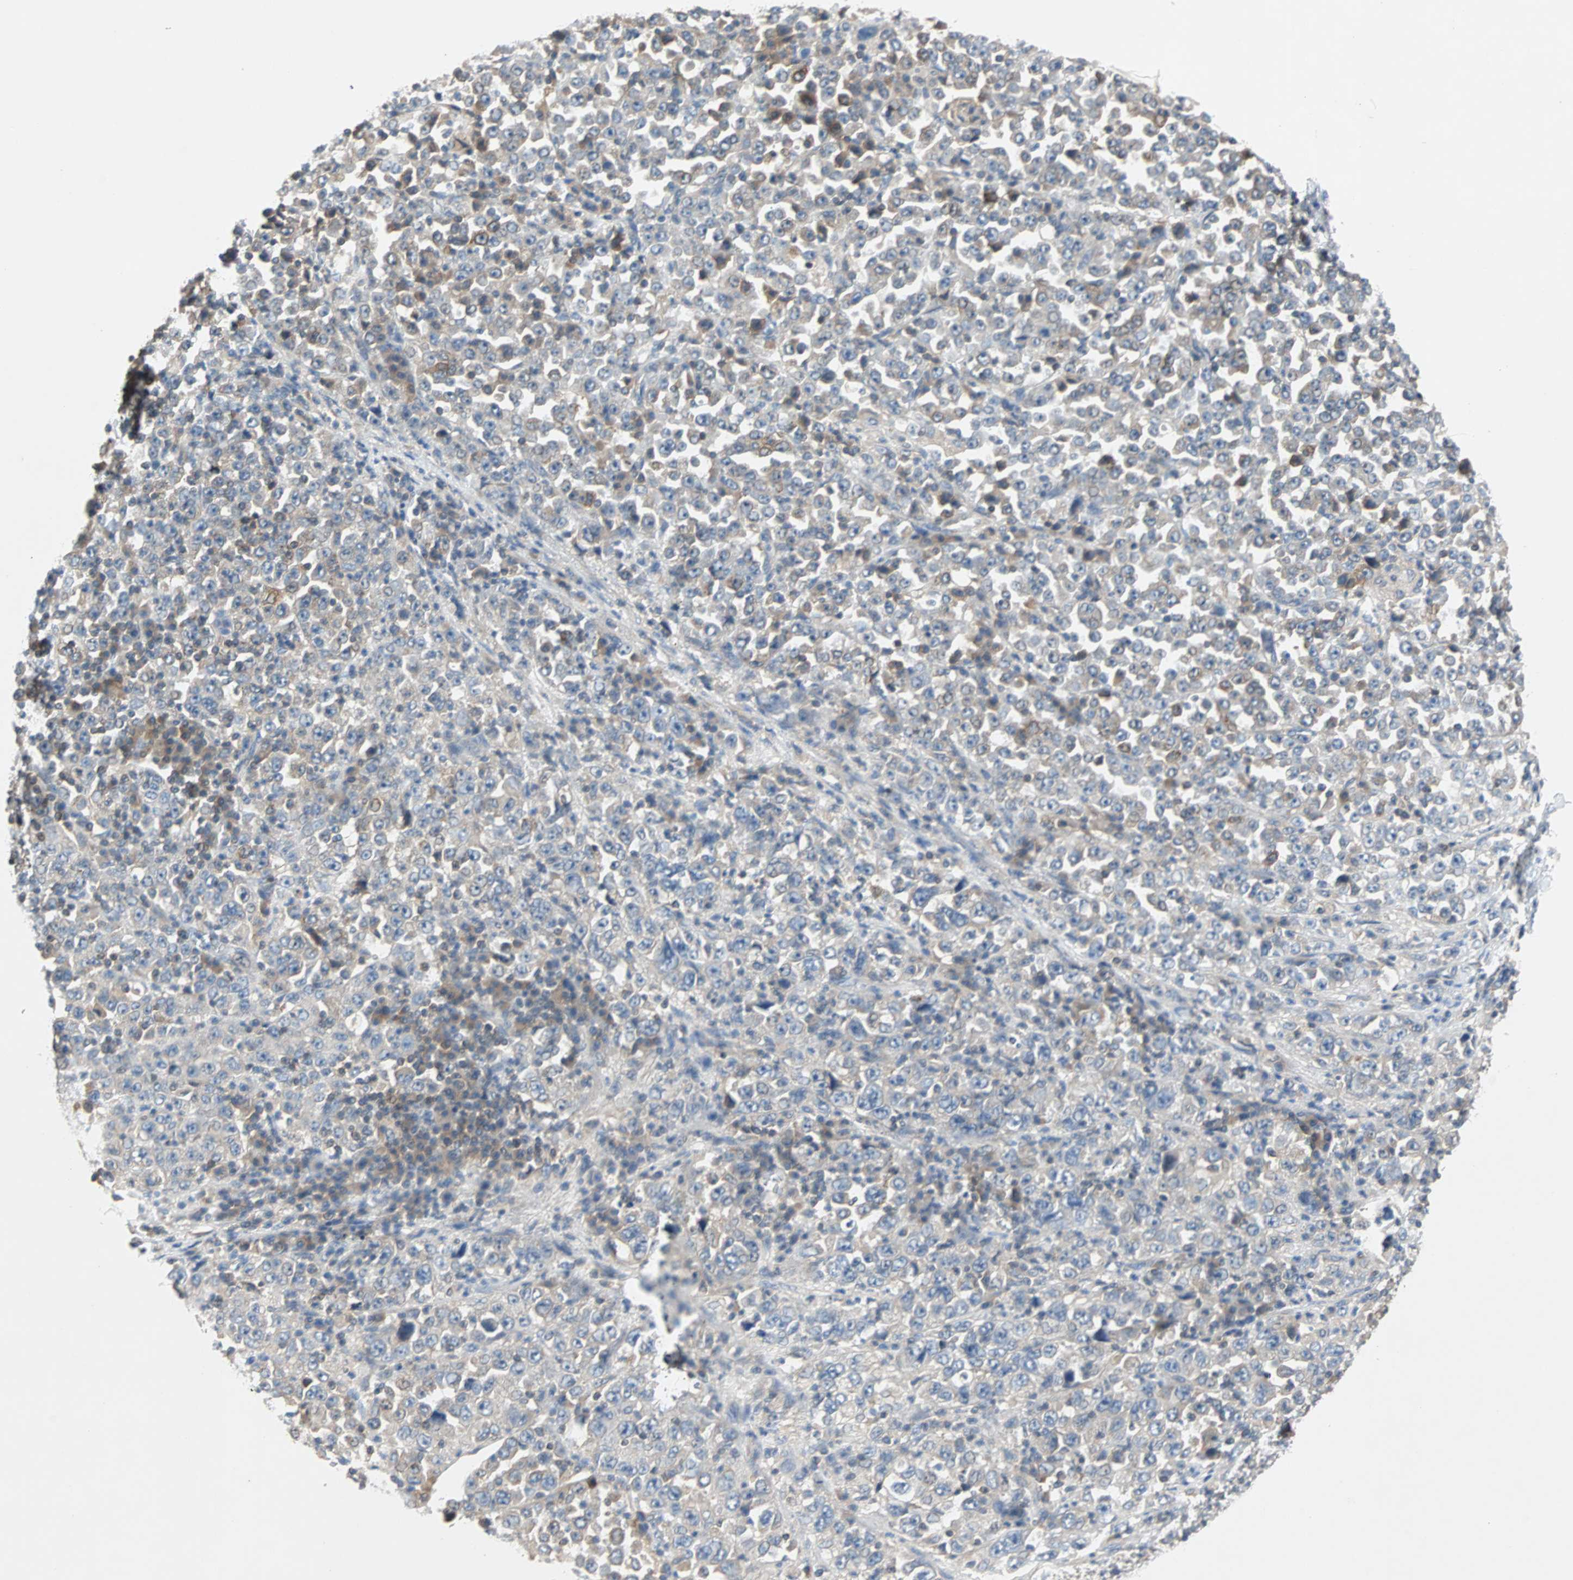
{"staining": {"intensity": "negative", "quantity": "none", "location": "none"}, "tissue": "stomach cancer", "cell_type": "Tumor cells", "image_type": "cancer", "snomed": [{"axis": "morphology", "description": "Normal tissue, NOS"}, {"axis": "morphology", "description": "Adenocarcinoma, NOS"}, {"axis": "topography", "description": "Stomach, upper"}, {"axis": "topography", "description": "Stomach"}], "caption": "Human adenocarcinoma (stomach) stained for a protein using immunohistochemistry shows no expression in tumor cells.", "gene": "MAP4K1", "patient": {"sex": "male", "age": 59}}